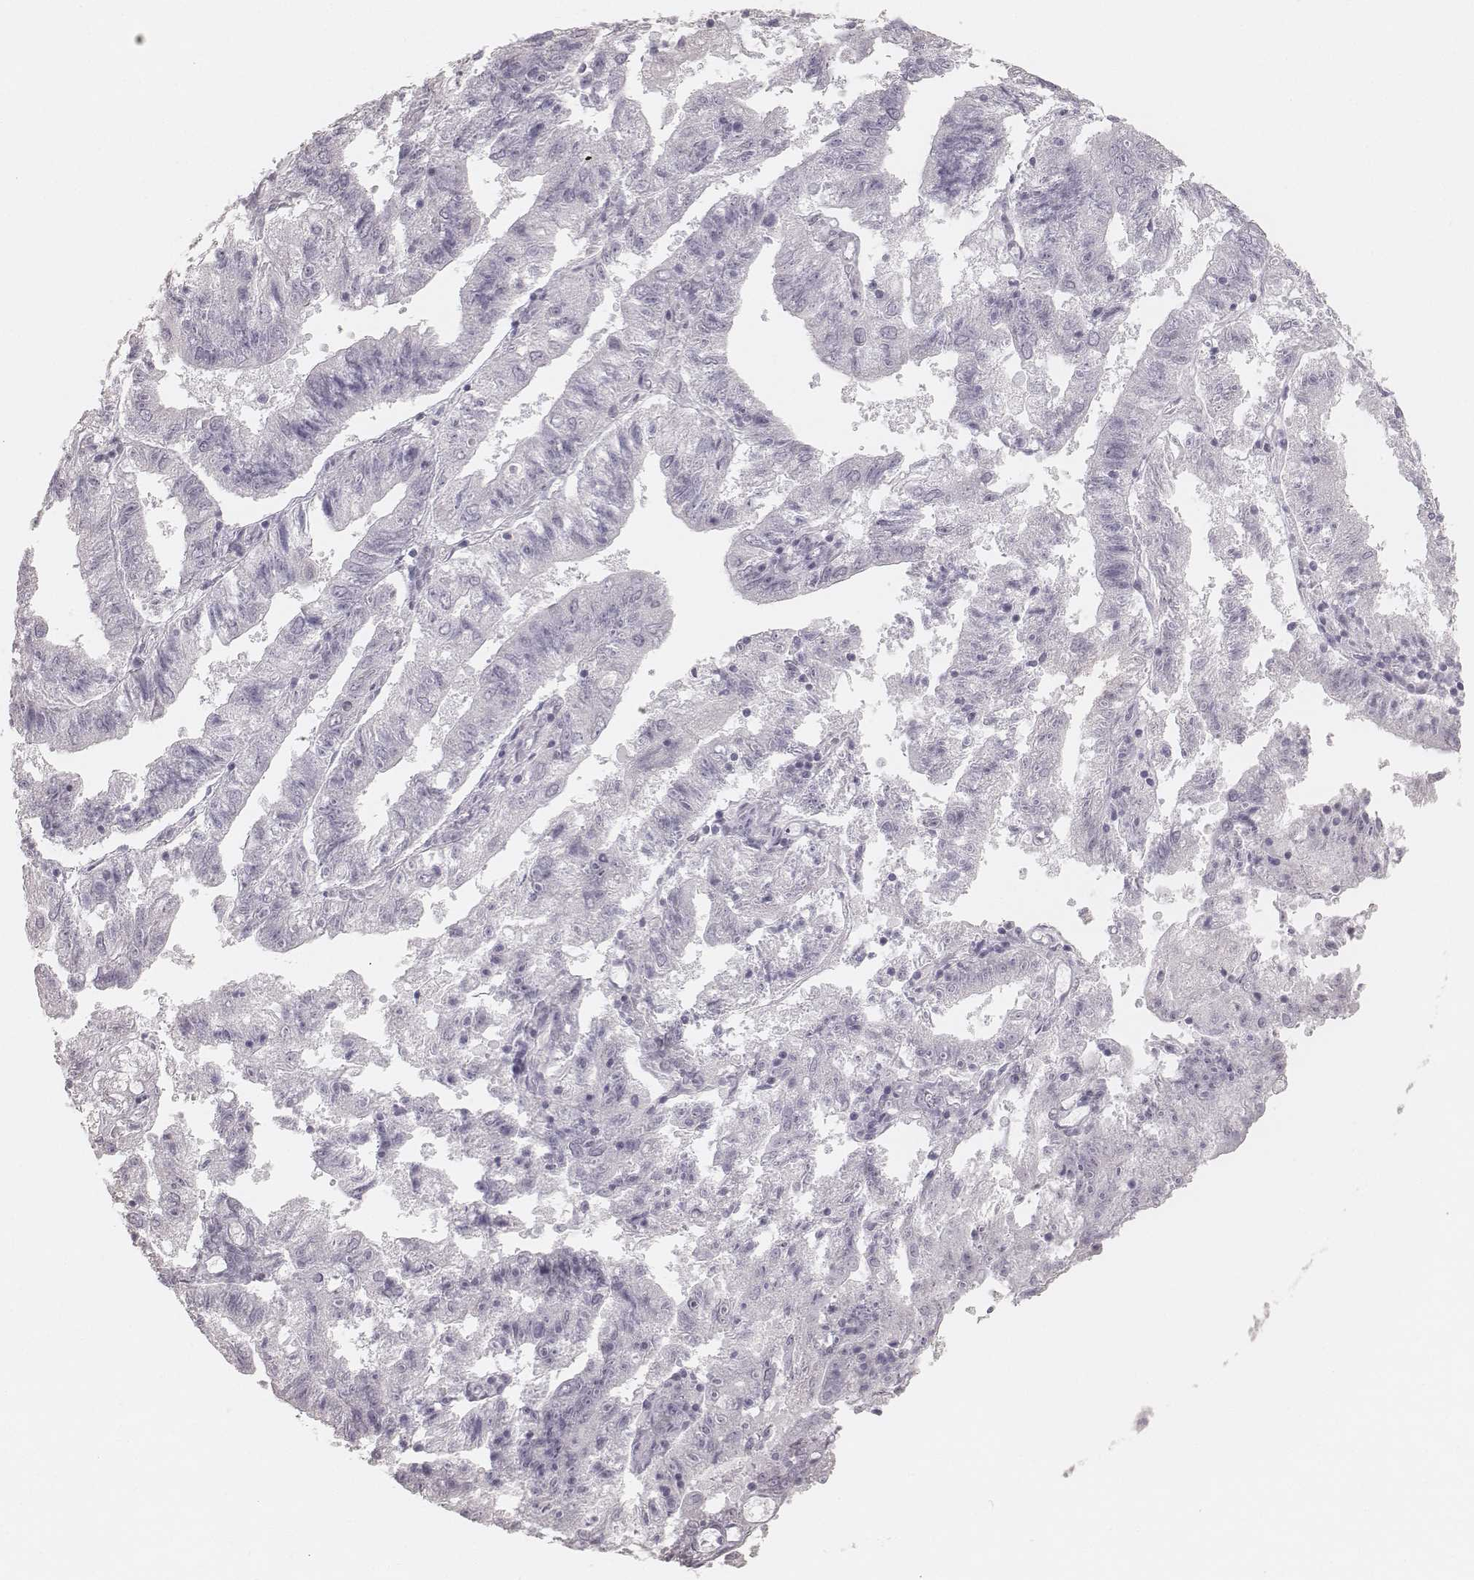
{"staining": {"intensity": "negative", "quantity": "none", "location": "none"}, "tissue": "endometrial cancer", "cell_type": "Tumor cells", "image_type": "cancer", "snomed": [{"axis": "morphology", "description": "Adenocarcinoma, NOS"}, {"axis": "topography", "description": "Endometrium"}], "caption": "This is a image of immunohistochemistry staining of adenocarcinoma (endometrial), which shows no positivity in tumor cells.", "gene": "KRT34", "patient": {"sex": "female", "age": 82}}